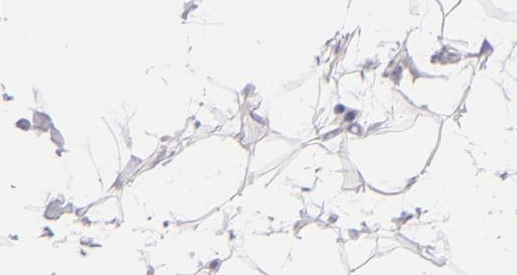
{"staining": {"intensity": "negative", "quantity": "none", "location": "none"}, "tissue": "adipose tissue", "cell_type": "Adipocytes", "image_type": "normal", "snomed": [{"axis": "morphology", "description": "Normal tissue, NOS"}, {"axis": "topography", "description": "Soft tissue"}], "caption": "Adipose tissue stained for a protein using immunohistochemistry (IHC) exhibits no expression adipocytes.", "gene": "VIL1", "patient": {"sex": "male", "age": 26}}